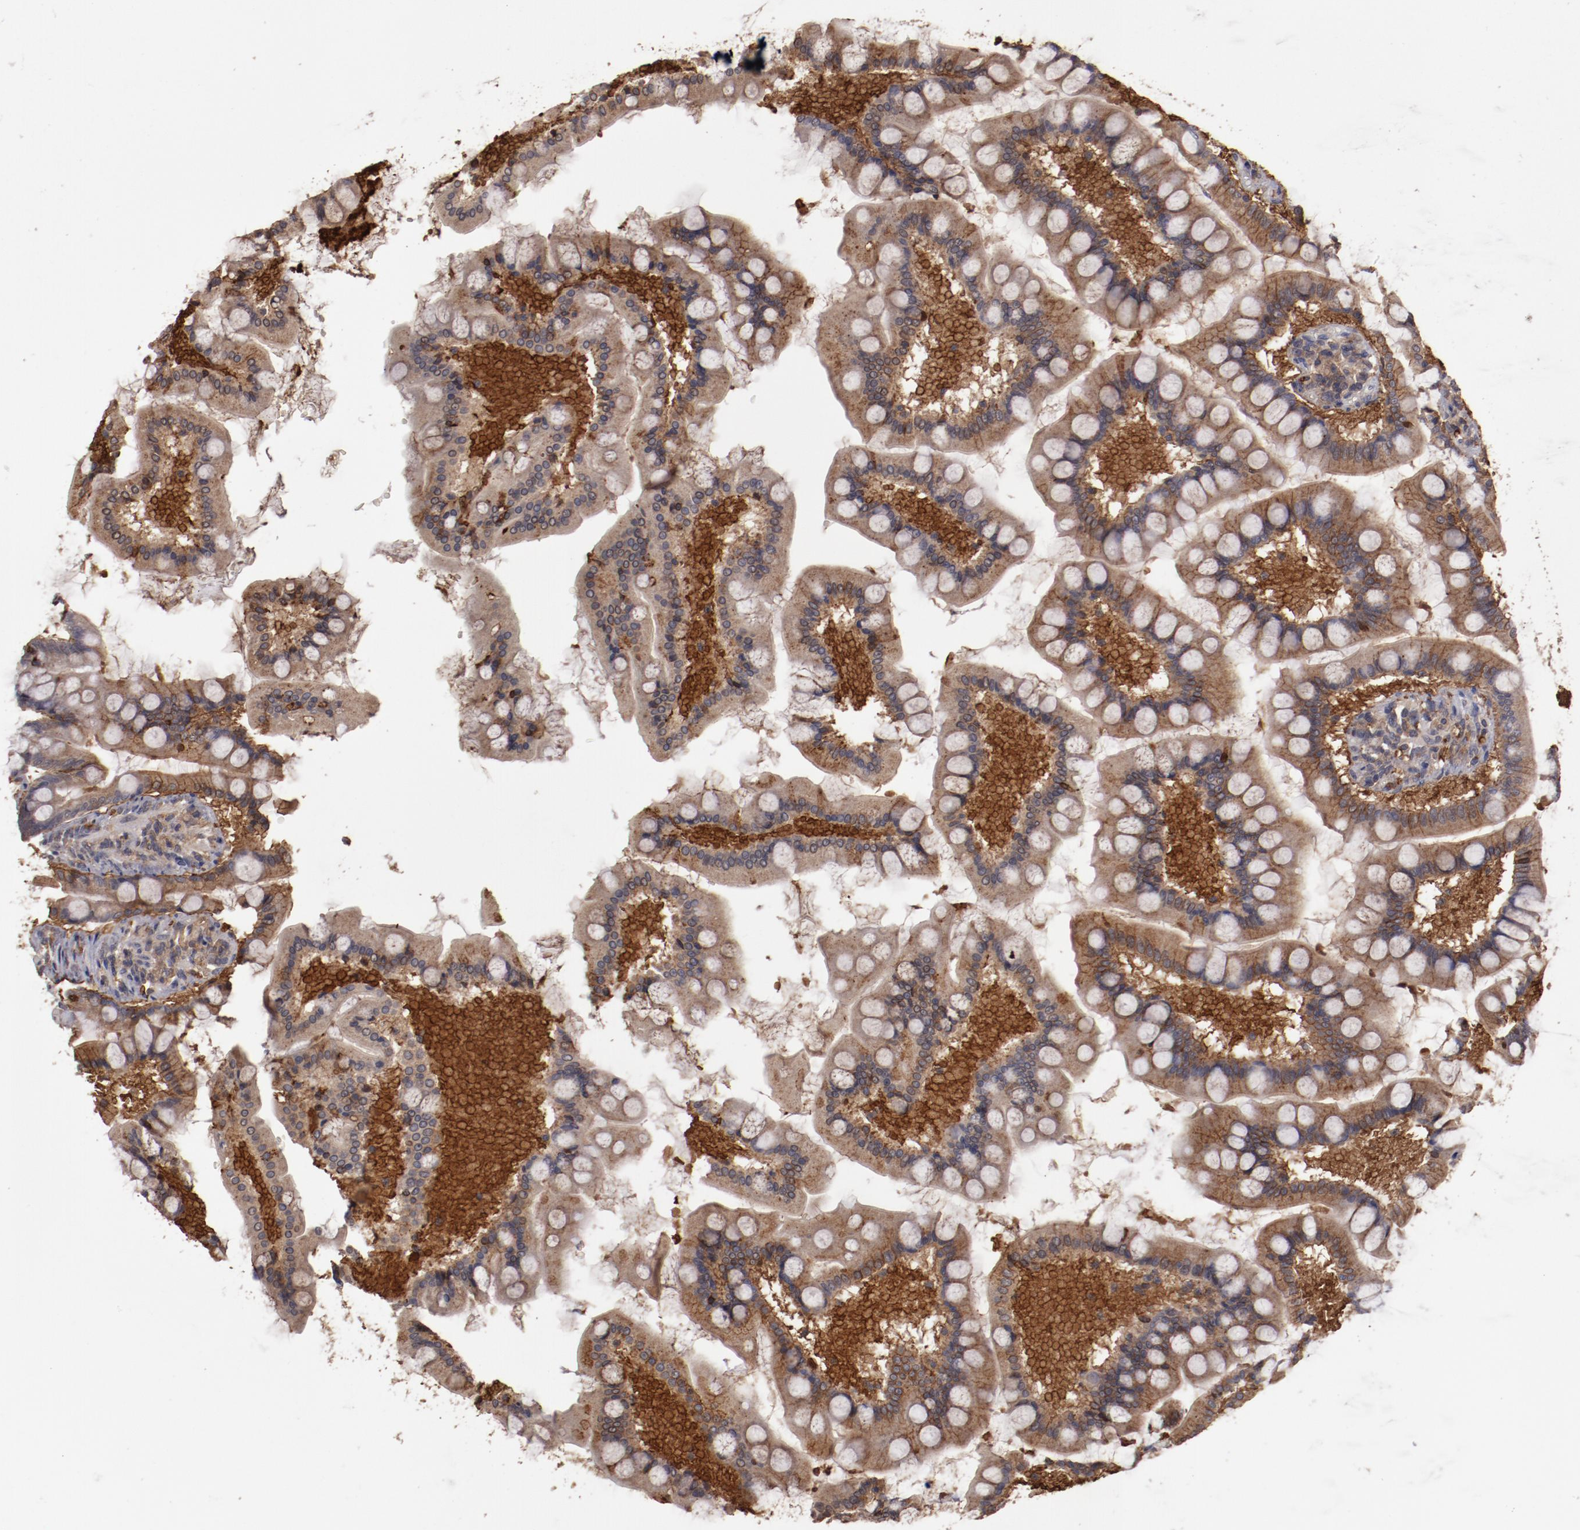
{"staining": {"intensity": "moderate", "quantity": ">75%", "location": "cytoplasmic/membranous"}, "tissue": "small intestine", "cell_type": "Glandular cells", "image_type": "normal", "snomed": [{"axis": "morphology", "description": "Normal tissue, NOS"}, {"axis": "topography", "description": "Small intestine"}], "caption": "The photomicrograph reveals immunohistochemical staining of unremarkable small intestine. There is moderate cytoplasmic/membranous expression is appreciated in approximately >75% of glandular cells. The staining was performed using DAB, with brown indicating positive protein expression. Nuclei are stained blue with hematoxylin.", "gene": "LRRC75B", "patient": {"sex": "male", "age": 41}}